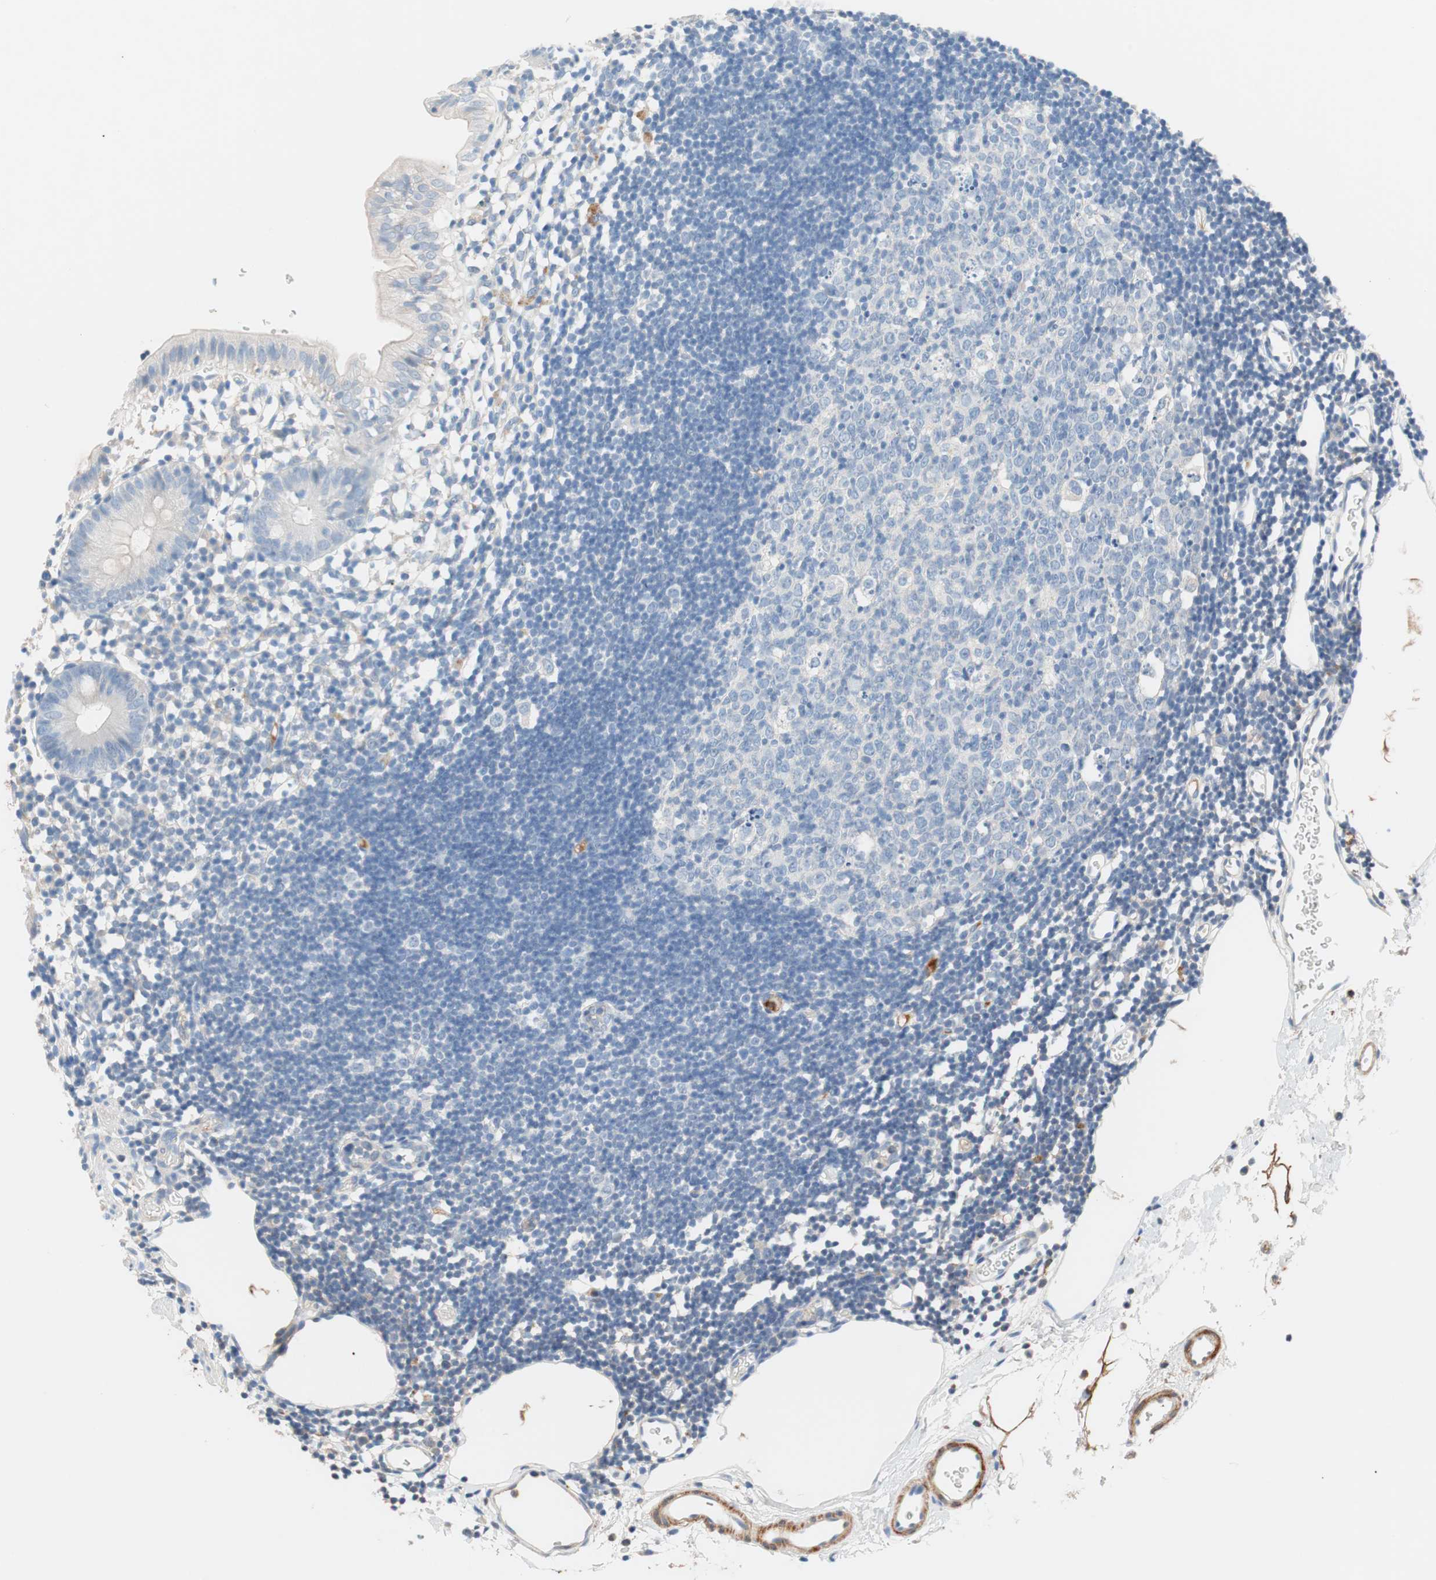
{"staining": {"intensity": "moderate", "quantity": ">75%", "location": "cytoplasmic/membranous"}, "tissue": "colon", "cell_type": "Endothelial cells", "image_type": "normal", "snomed": [{"axis": "morphology", "description": "Normal tissue, NOS"}, {"axis": "morphology", "description": "Adenocarcinoma, NOS"}, {"axis": "topography", "description": "Colon"}, {"axis": "topography", "description": "Peripheral nerve tissue"}], "caption": "Immunohistochemical staining of normal human colon exhibits medium levels of moderate cytoplasmic/membranous staining in about >75% of endothelial cells. (Brightfield microscopy of DAB IHC at high magnification).", "gene": "RBP4", "patient": {"sex": "male", "age": 14}}